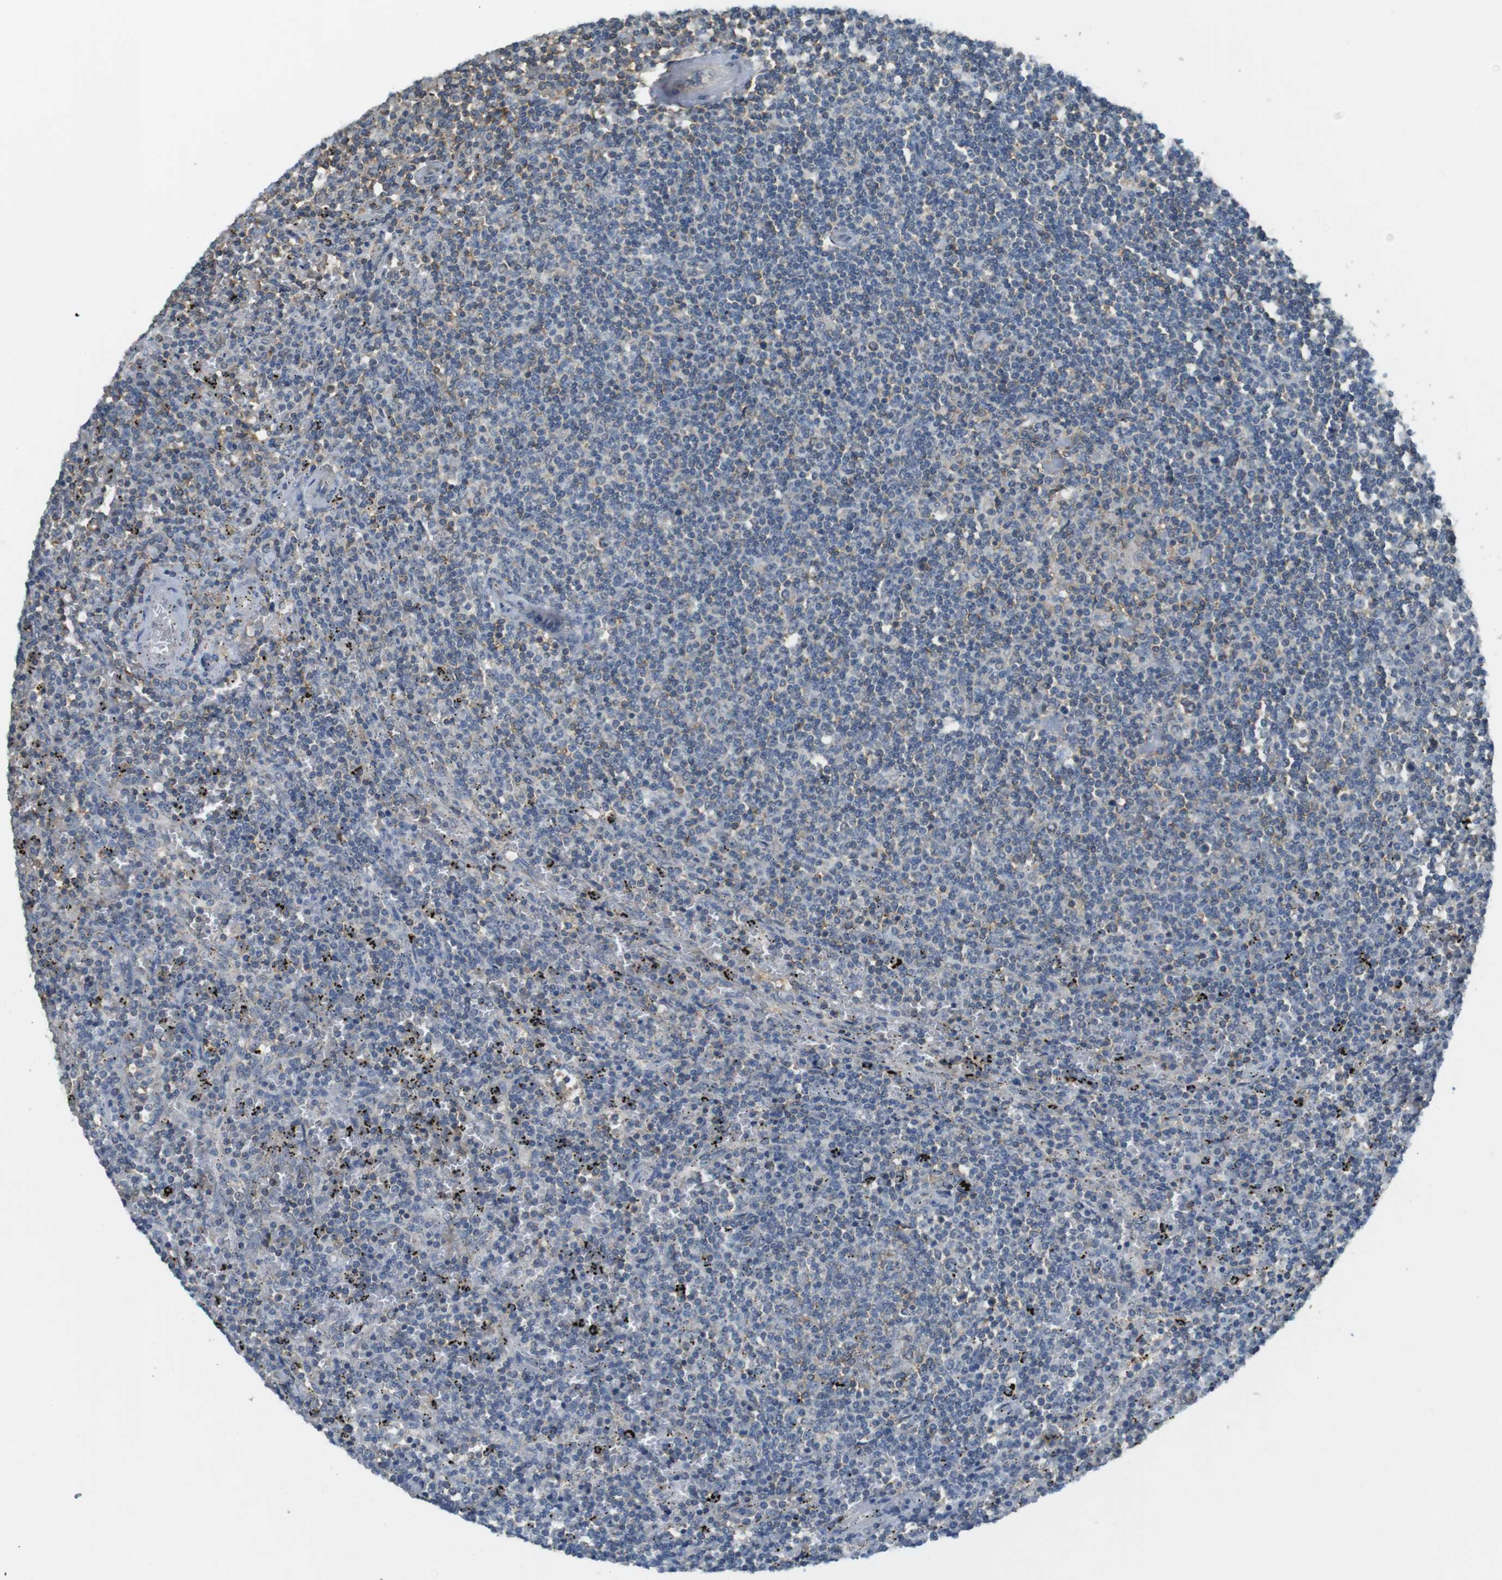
{"staining": {"intensity": "moderate", "quantity": "<25%", "location": "cytoplasmic/membranous"}, "tissue": "lymphoma", "cell_type": "Tumor cells", "image_type": "cancer", "snomed": [{"axis": "morphology", "description": "Malignant lymphoma, non-Hodgkin's type, Low grade"}, {"axis": "topography", "description": "Spleen"}], "caption": "Tumor cells exhibit moderate cytoplasmic/membranous staining in about <25% of cells in malignant lymphoma, non-Hodgkin's type (low-grade). (DAB IHC with brightfield microscopy, high magnification).", "gene": "BRI3BP", "patient": {"sex": "female", "age": 50}}